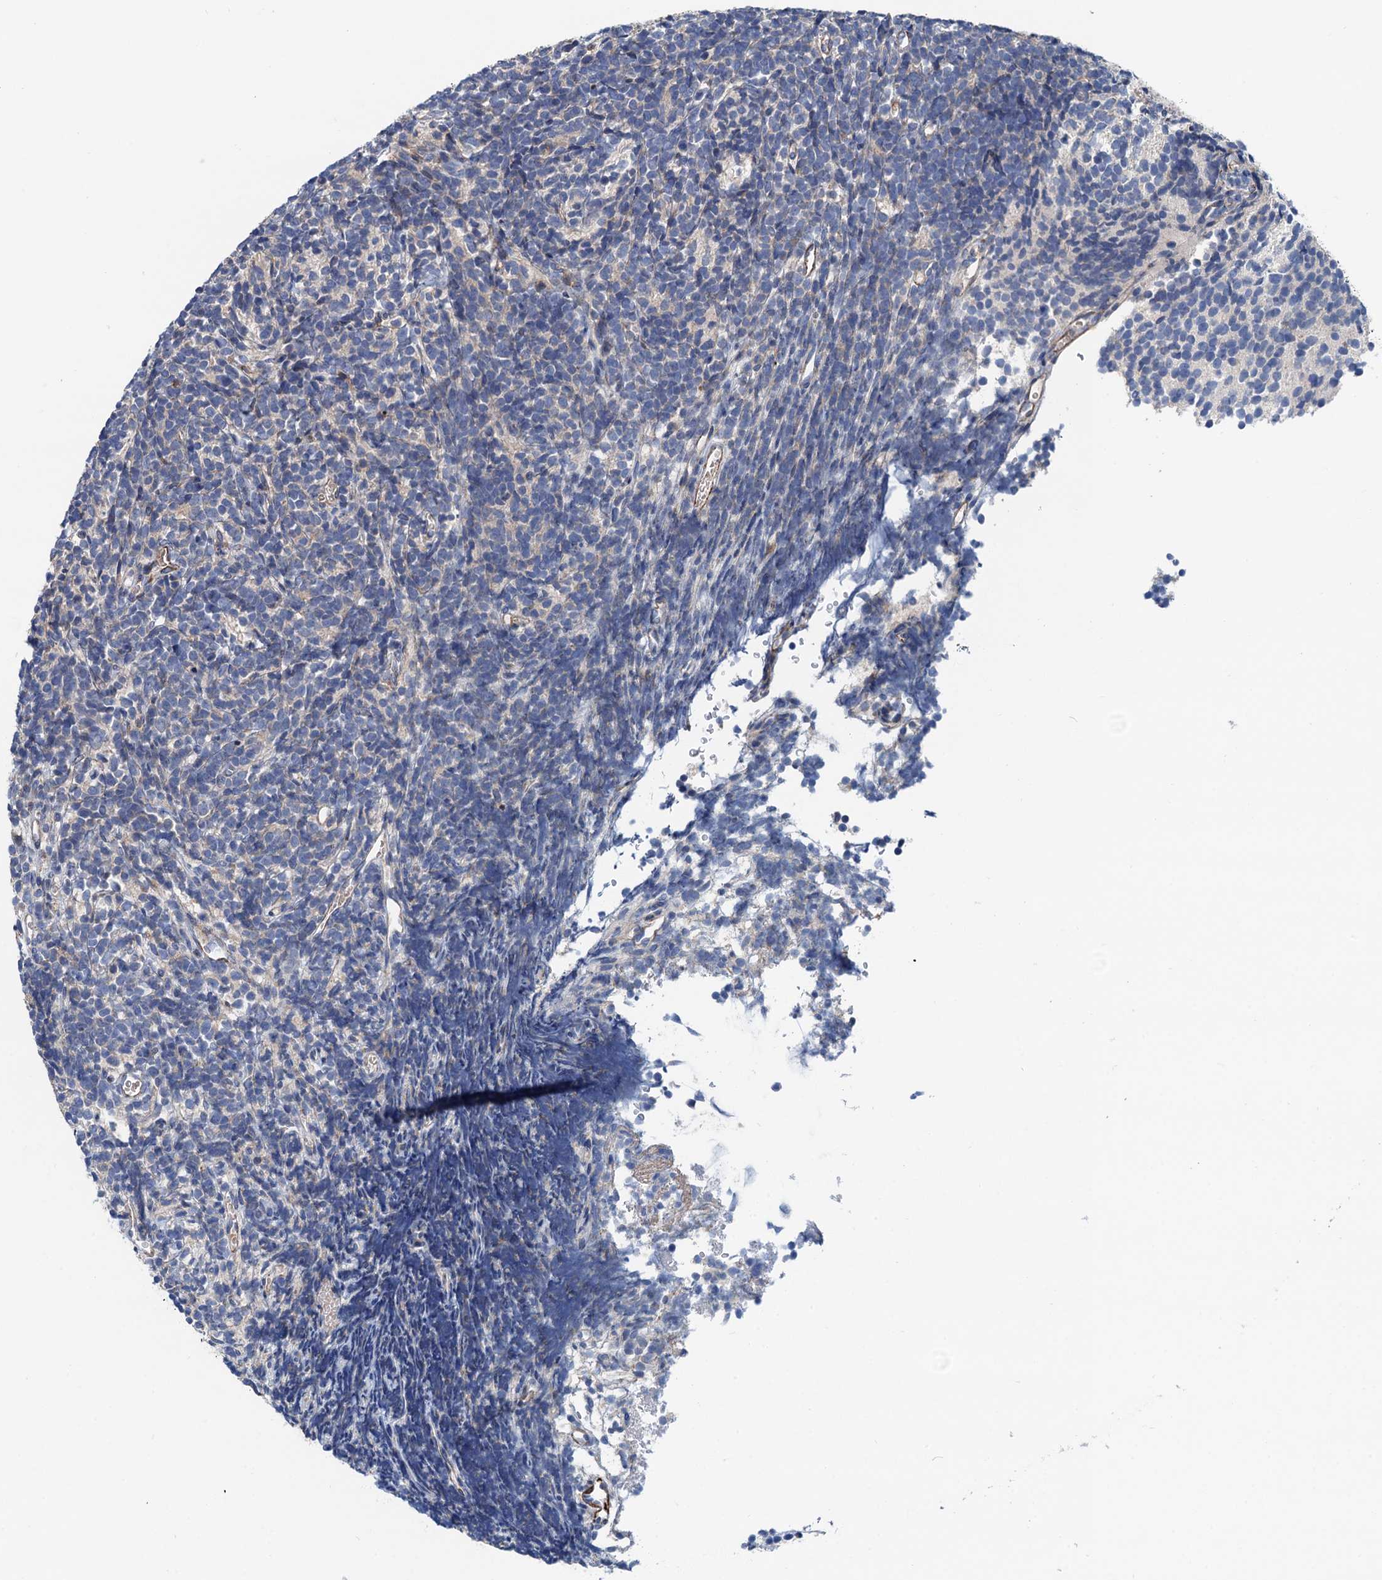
{"staining": {"intensity": "negative", "quantity": "none", "location": "none"}, "tissue": "glioma", "cell_type": "Tumor cells", "image_type": "cancer", "snomed": [{"axis": "morphology", "description": "Glioma, malignant, Low grade"}, {"axis": "topography", "description": "Brain"}], "caption": "Glioma stained for a protein using immunohistochemistry displays no positivity tumor cells.", "gene": "CSTPP1", "patient": {"sex": "female", "age": 1}}